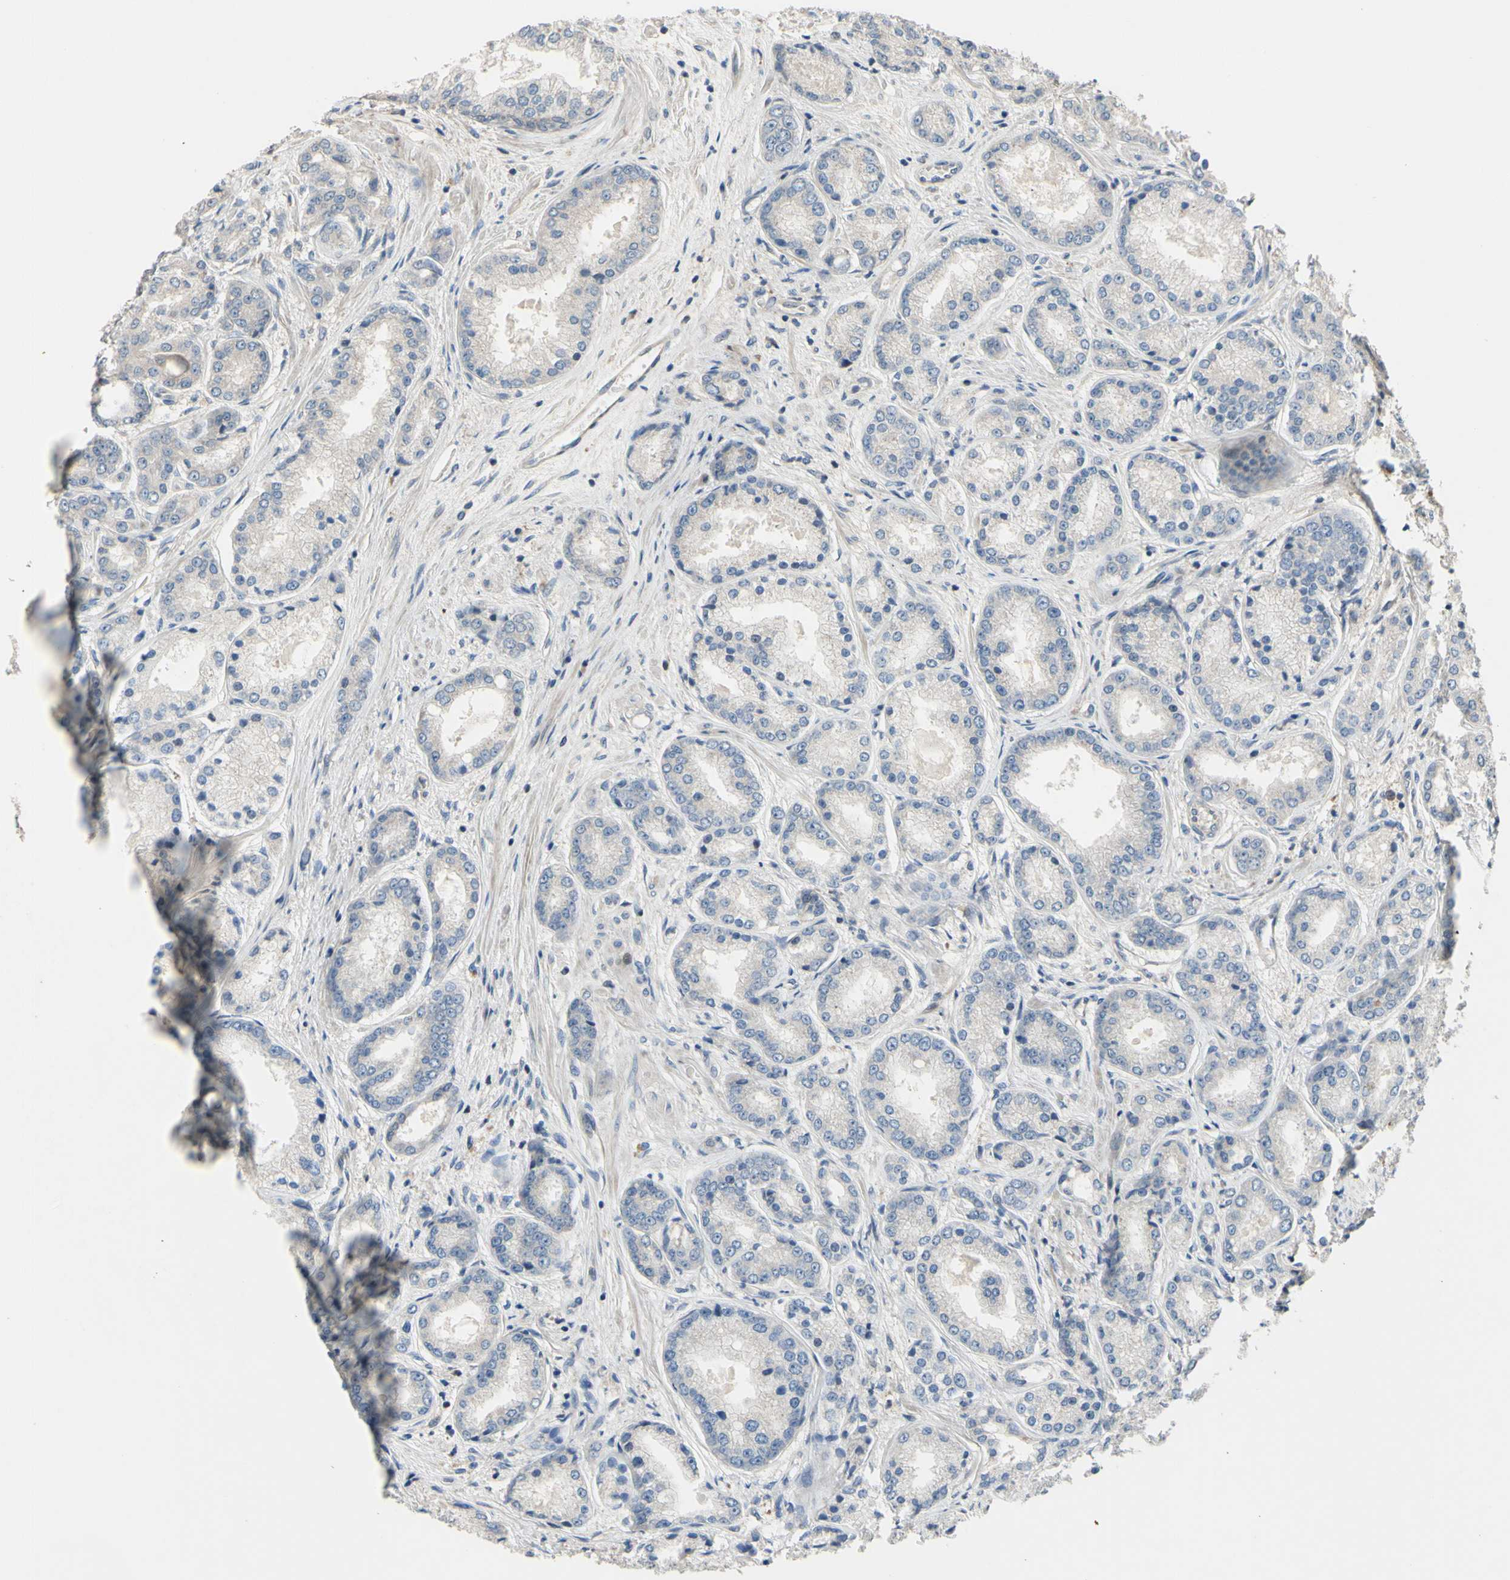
{"staining": {"intensity": "negative", "quantity": "none", "location": "none"}, "tissue": "prostate cancer", "cell_type": "Tumor cells", "image_type": "cancer", "snomed": [{"axis": "morphology", "description": "Adenocarcinoma, High grade"}, {"axis": "topography", "description": "Prostate"}], "caption": "A high-resolution image shows immunohistochemistry (IHC) staining of prostate cancer, which reveals no significant expression in tumor cells.", "gene": "SPTLC1", "patient": {"sex": "male", "age": 59}}